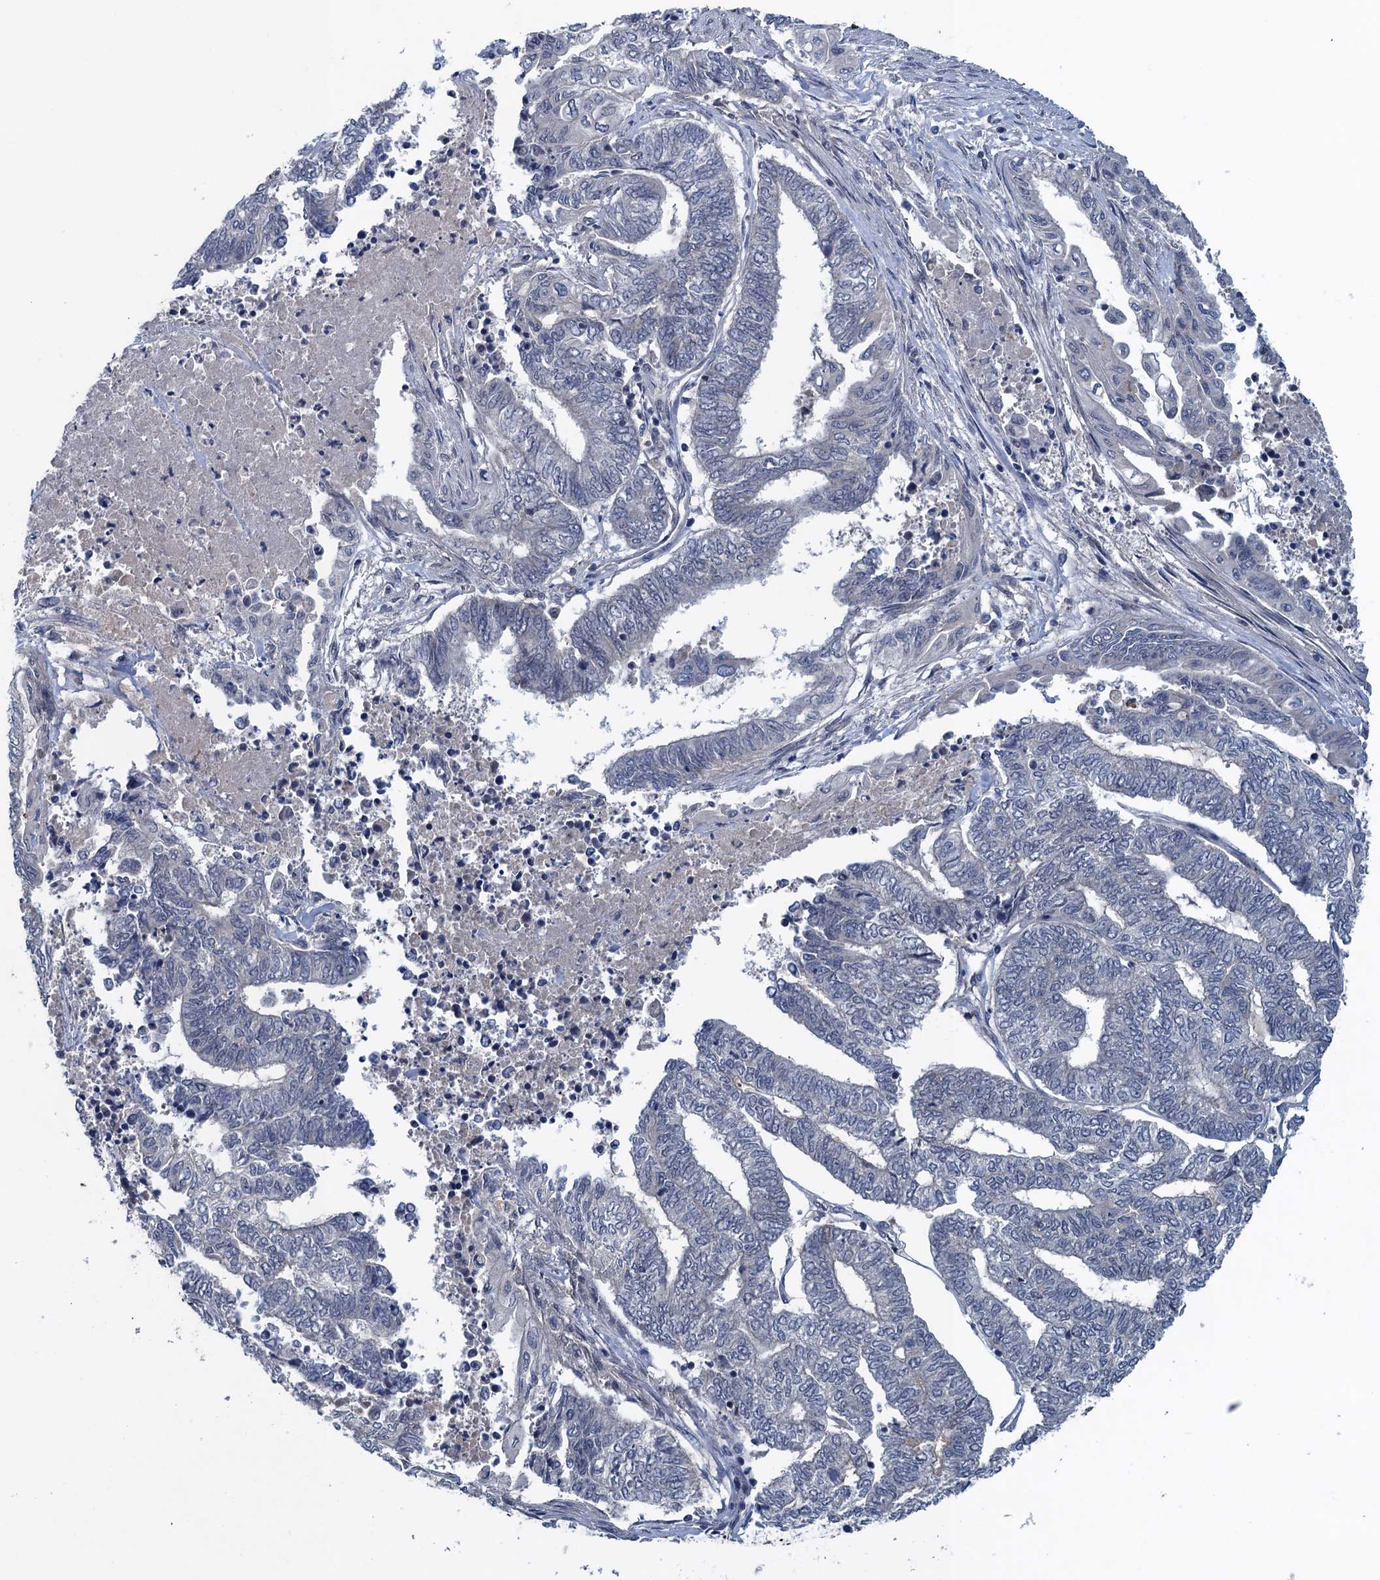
{"staining": {"intensity": "negative", "quantity": "none", "location": "none"}, "tissue": "endometrial cancer", "cell_type": "Tumor cells", "image_type": "cancer", "snomed": [{"axis": "morphology", "description": "Adenocarcinoma, NOS"}, {"axis": "topography", "description": "Uterus"}, {"axis": "topography", "description": "Endometrium"}], "caption": "Immunohistochemistry image of adenocarcinoma (endometrial) stained for a protein (brown), which exhibits no positivity in tumor cells.", "gene": "RNF165", "patient": {"sex": "female", "age": 70}}